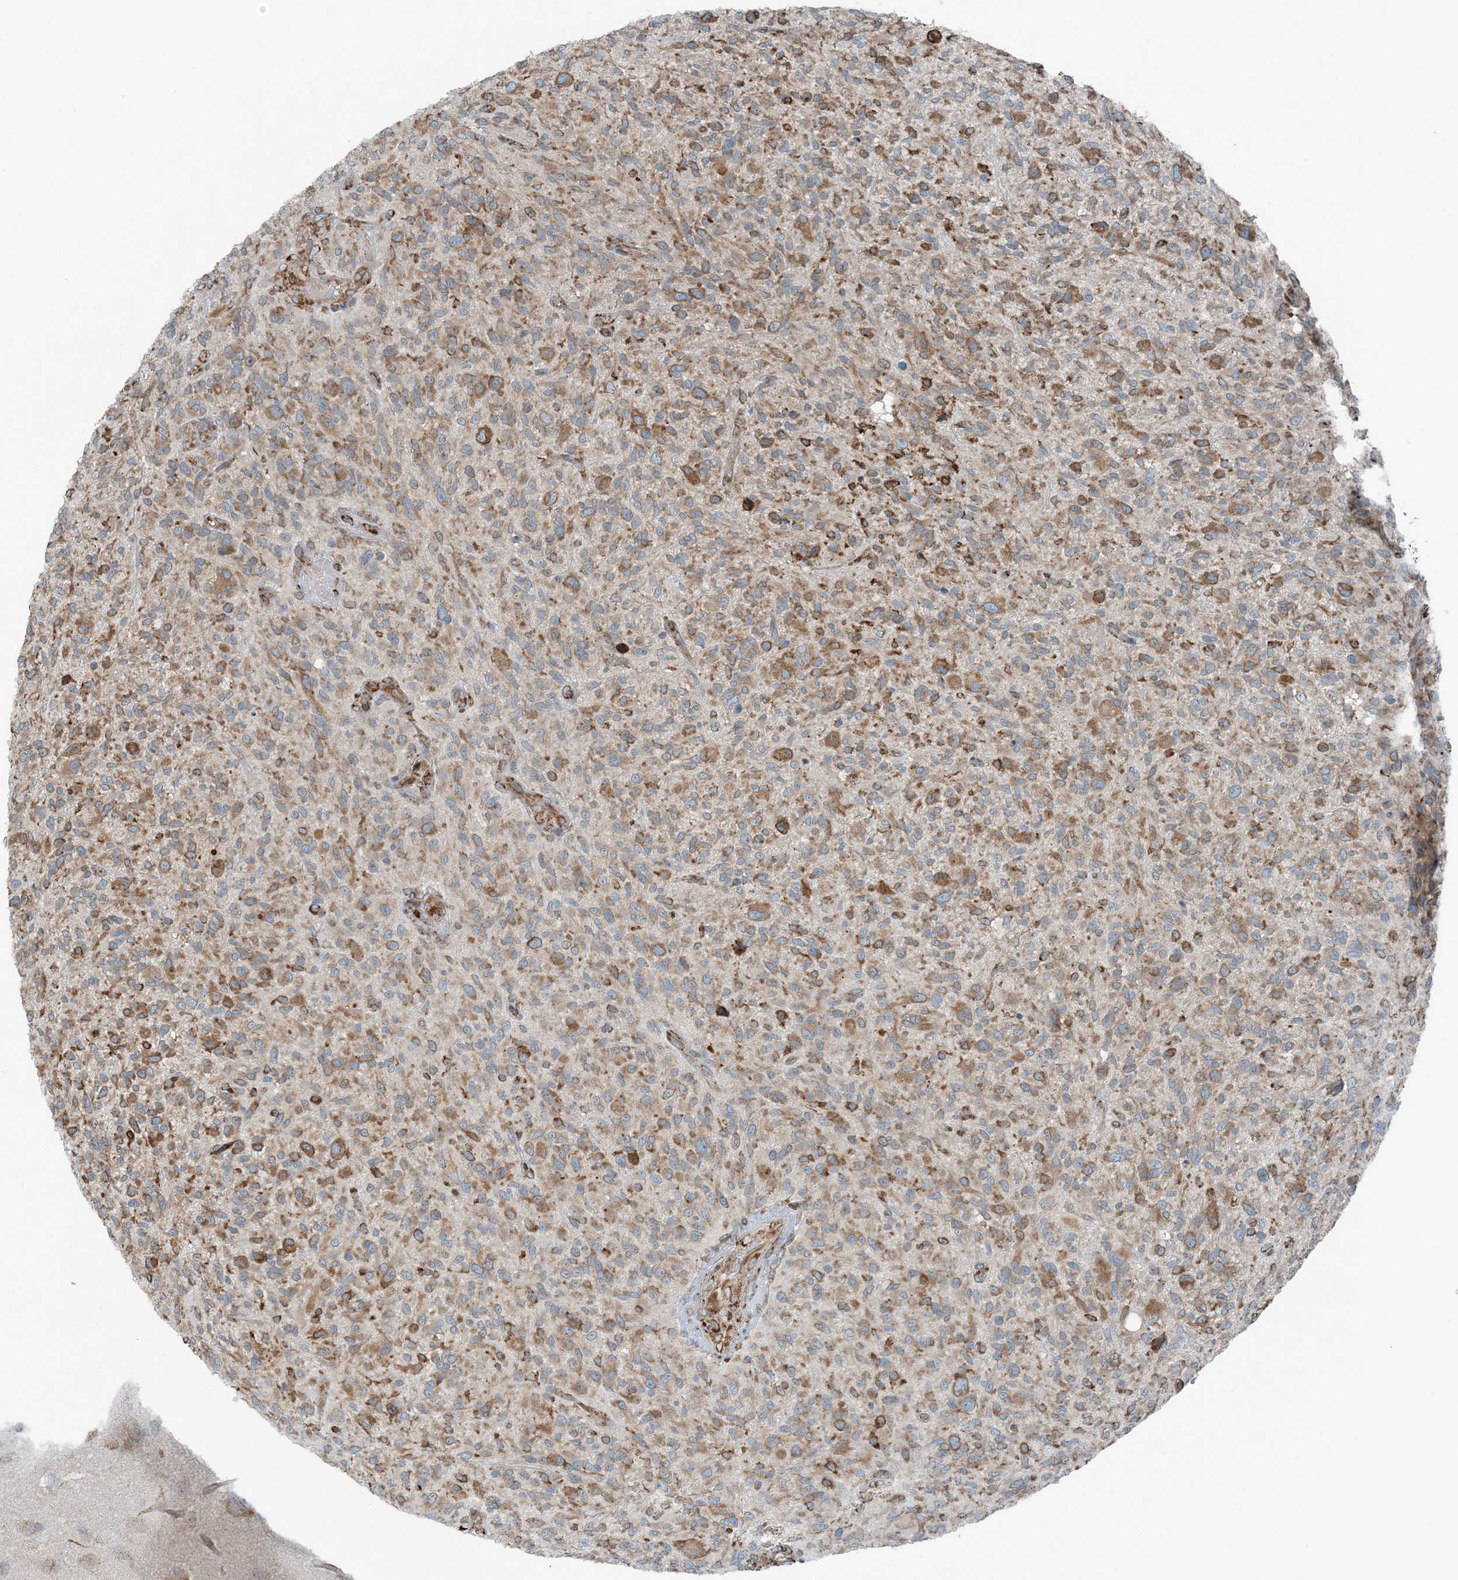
{"staining": {"intensity": "moderate", "quantity": ">75%", "location": "cytoplasmic/membranous"}, "tissue": "glioma", "cell_type": "Tumor cells", "image_type": "cancer", "snomed": [{"axis": "morphology", "description": "Glioma, malignant, High grade"}, {"axis": "topography", "description": "Brain"}], "caption": "Brown immunohistochemical staining in human glioma displays moderate cytoplasmic/membranous expression in about >75% of tumor cells. The staining is performed using DAB brown chromogen to label protein expression. The nuclei are counter-stained blue using hematoxylin.", "gene": "CERKL", "patient": {"sex": "male", "age": 47}}